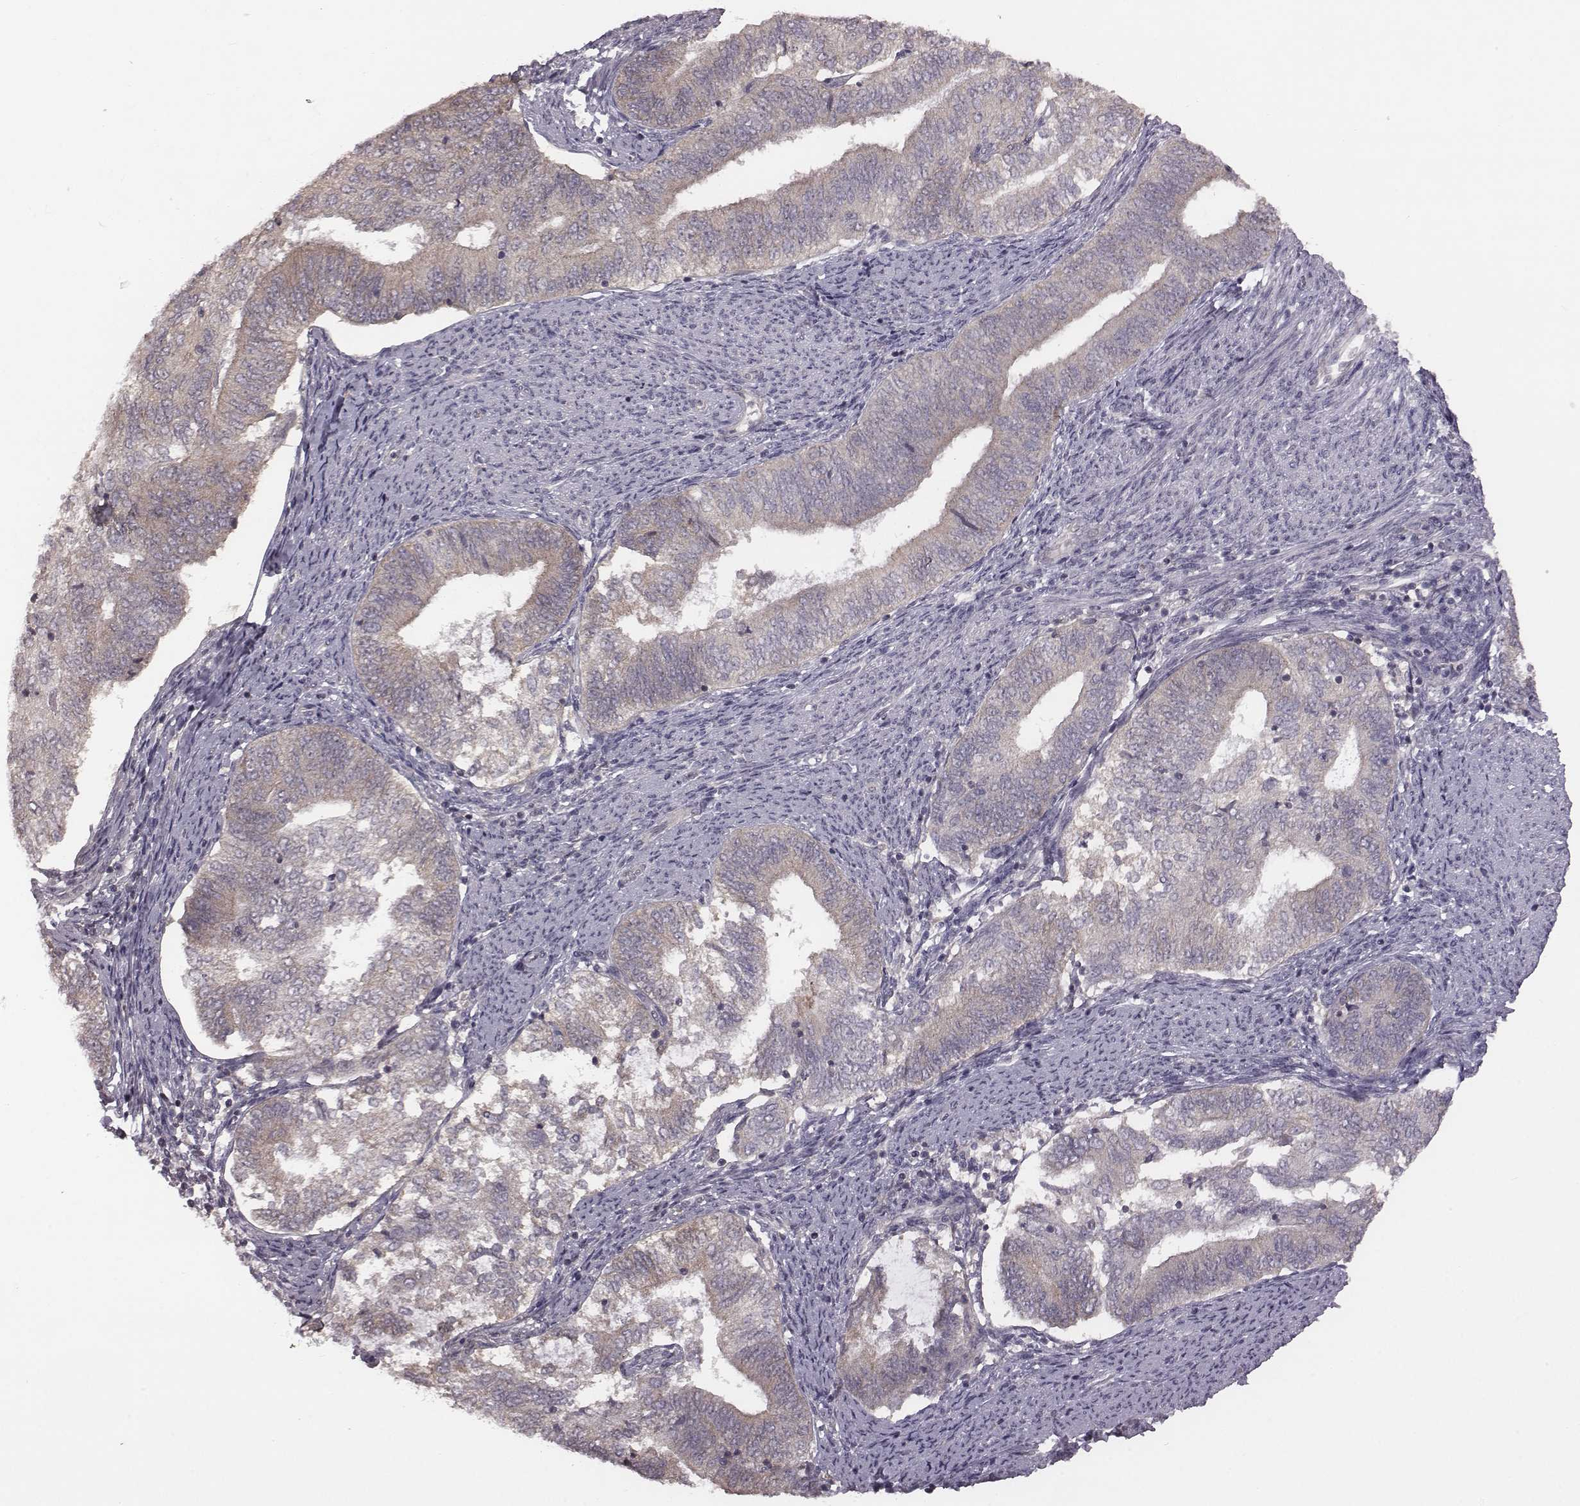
{"staining": {"intensity": "weak", "quantity": ">75%", "location": "cytoplasmic/membranous"}, "tissue": "endometrial cancer", "cell_type": "Tumor cells", "image_type": "cancer", "snomed": [{"axis": "morphology", "description": "Adenocarcinoma, NOS"}, {"axis": "topography", "description": "Endometrium"}], "caption": "A photomicrograph showing weak cytoplasmic/membranous staining in about >75% of tumor cells in endometrial adenocarcinoma, as visualized by brown immunohistochemical staining.", "gene": "BICDL1", "patient": {"sex": "female", "age": 65}}